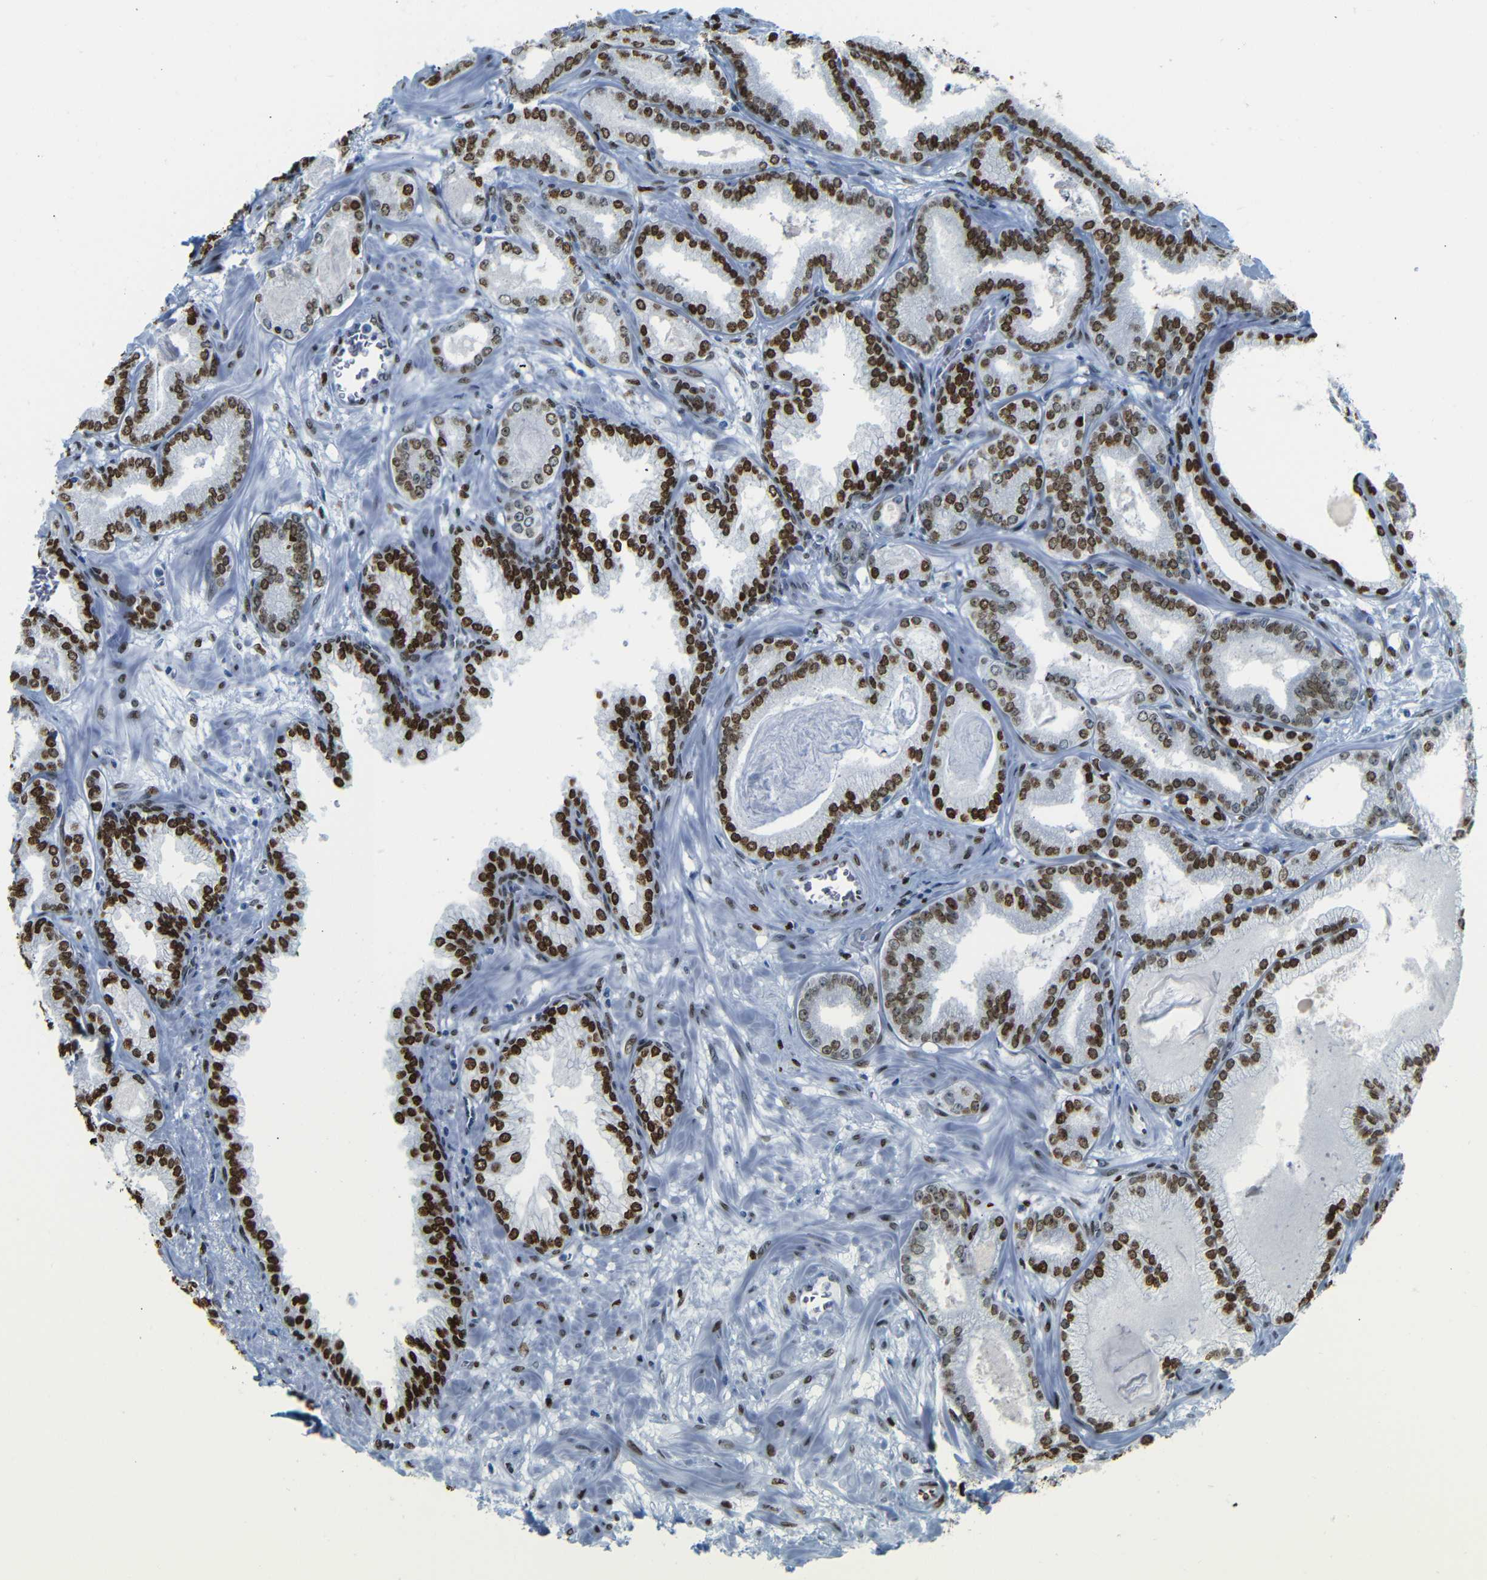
{"staining": {"intensity": "strong", "quantity": ">75%", "location": "nuclear"}, "tissue": "prostate cancer", "cell_type": "Tumor cells", "image_type": "cancer", "snomed": [{"axis": "morphology", "description": "Adenocarcinoma, Low grade"}, {"axis": "topography", "description": "Prostate"}], "caption": "This is a histology image of immunohistochemistry staining of adenocarcinoma (low-grade) (prostate), which shows strong expression in the nuclear of tumor cells.", "gene": "NPIPB15", "patient": {"sex": "male", "age": 59}}